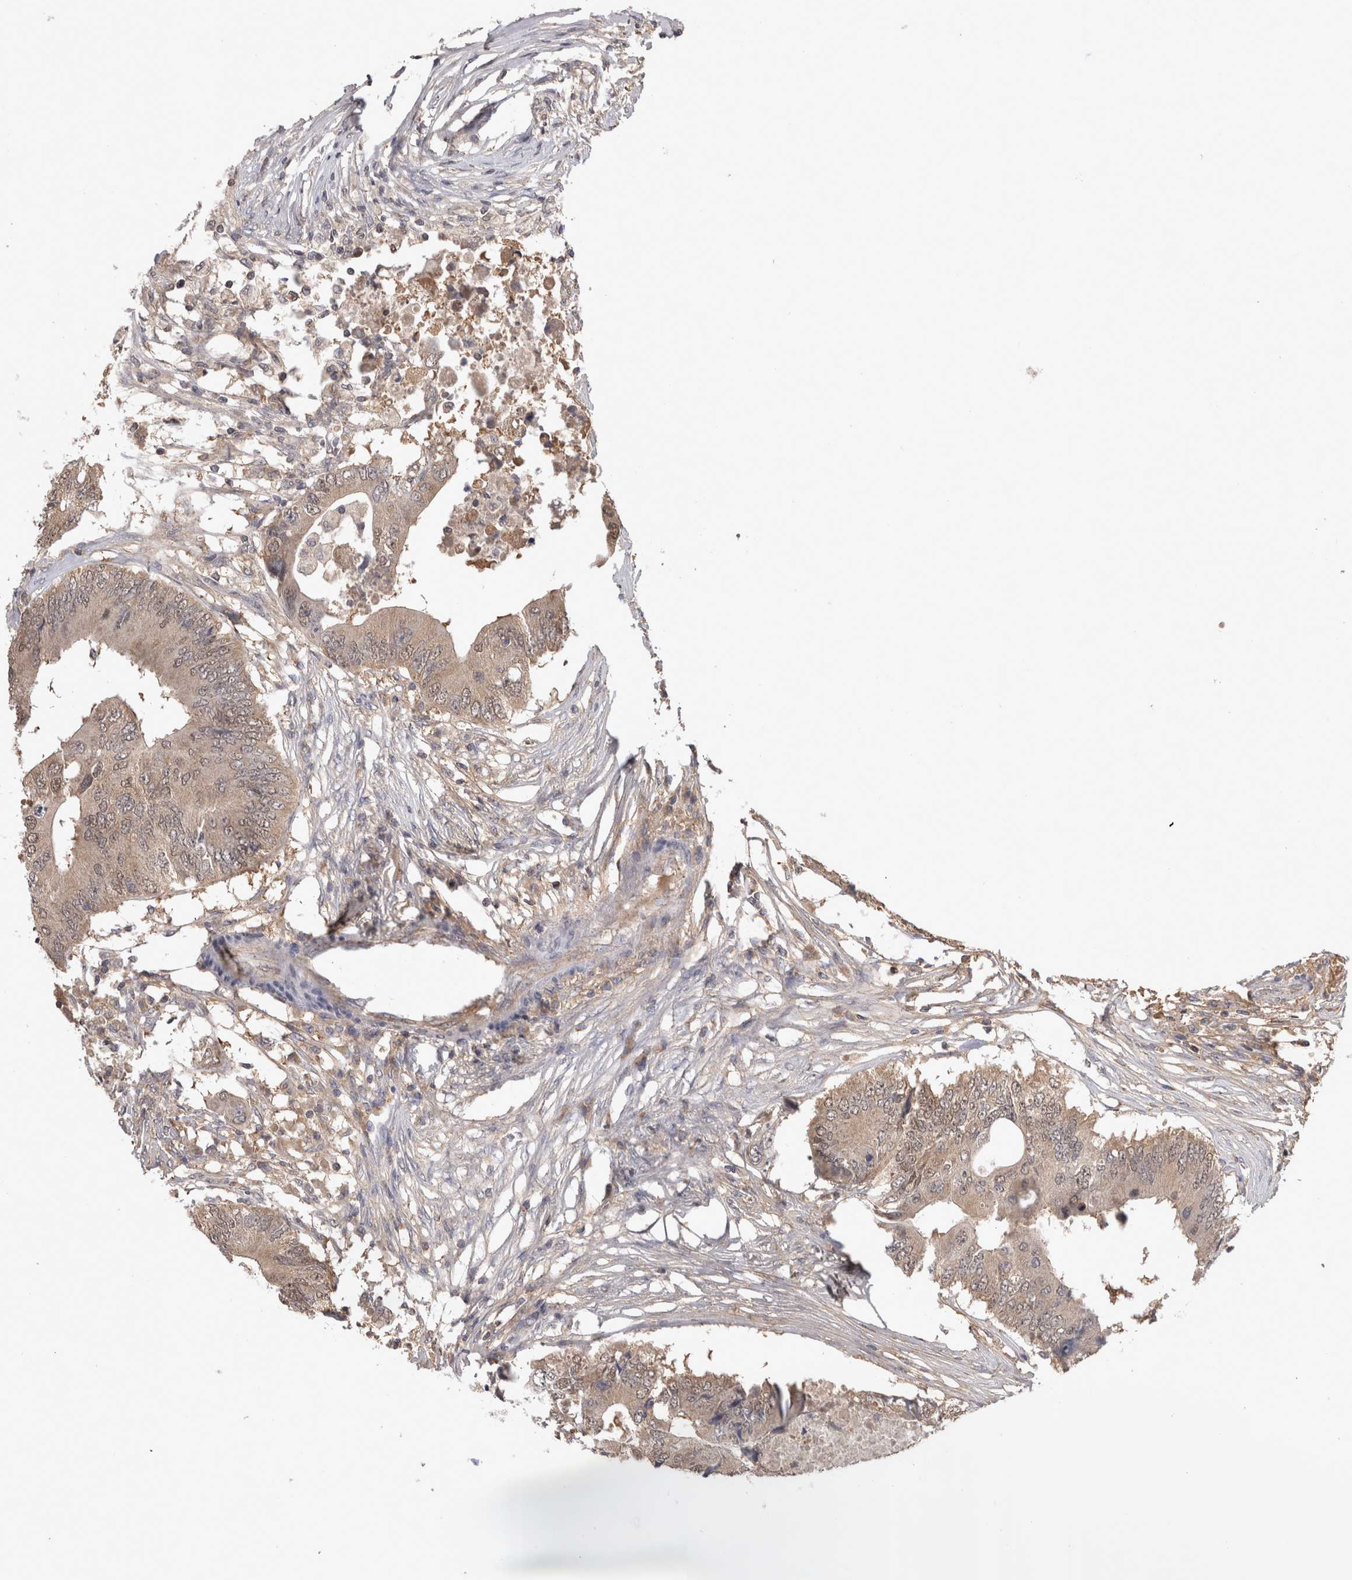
{"staining": {"intensity": "weak", "quantity": ">75%", "location": "cytoplasmic/membranous,nuclear"}, "tissue": "colorectal cancer", "cell_type": "Tumor cells", "image_type": "cancer", "snomed": [{"axis": "morphology", "description": "Adenocarcinoma, NOS"}, {"axis": "topography", "description": "Colon"}], "caption": "Colorectal cancer (adenocarcinoma) was stained to show a protein in brown. There is low levels of weak cytoplasmic/membranous and nuclear staining in approximately >75% of tumor cells.", "gene": "PREP", "patient": {"sex": "male", "age": 71}}